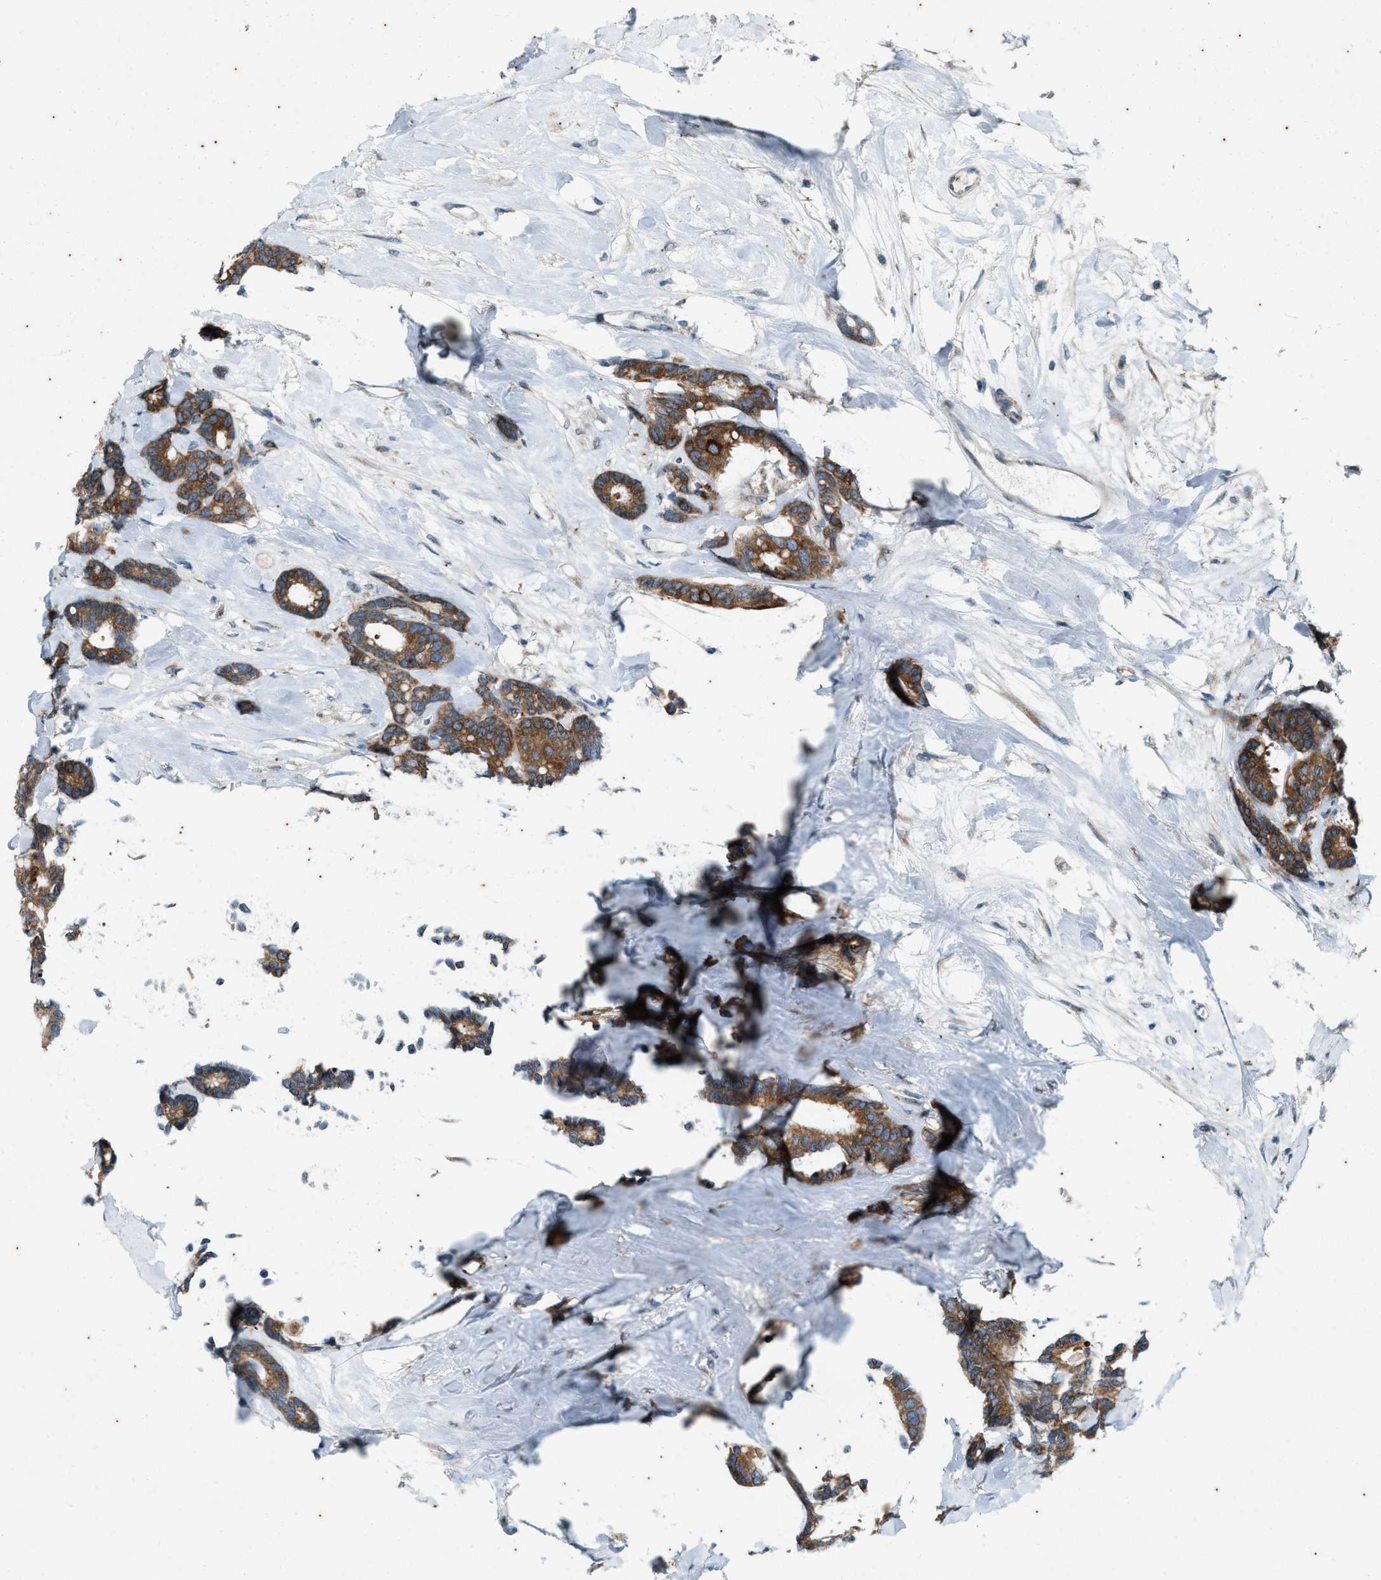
{"staining": {"intensity": "moderate", "quantity": ">75%", "location": "cytoplasmic/membranous"}, "tissue": "breast cancer", "cell_type": "Tumor cells", "image_type": "cancer", "snomed": [{"axis": "morphology", "description": "Duct carcinoma"}, {"axis": "topography", "description": "Breast"}], "caption": "A brown stain labels moderate cytoplasmic/membranous staining of a protein in human breast infiltrating ductal carcinoma tumor cells. The staining is performed using DAB brown chromogen to label protein expression. The nuclei are counter-stained blue using hematoxylin.", "gene": "CHPF2", "patient": {"sex": "female", "age": 87}}